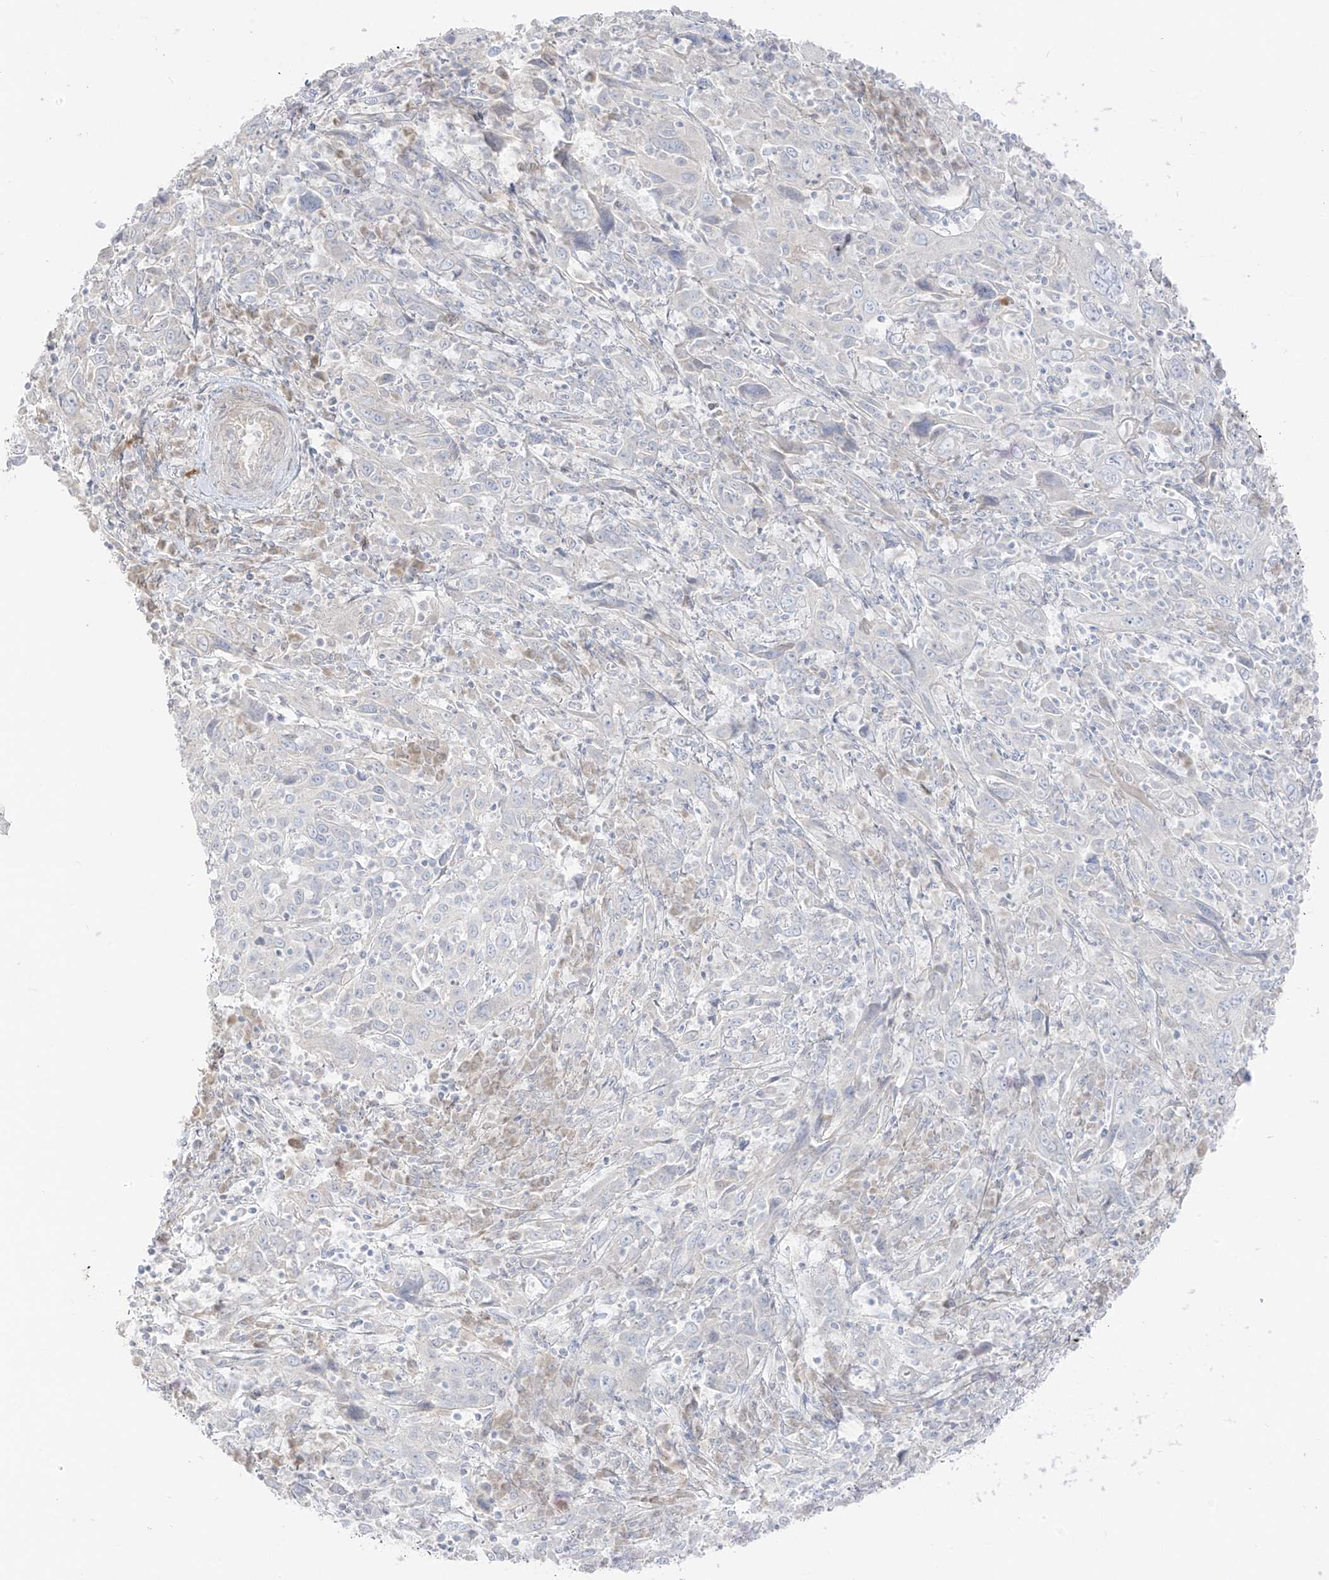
{"staining": {"intensity": "negative", "quantity": "none", "location": "none"}, "tissue": "cervical cancer", "cell_type": "Tumor cells", "image_type": "cancer", "snomed": [{"axis": "morphology", "description": "Squamous cell carcinoma, NOS"}, {"axis": "topography", "description": "Cervix"}], "caption": "Cervical cancer (squamous cell carcinoma) stained for a protein using IHC reveals no expression tumor cells.", "gene": "C11orf87", "patient": {"sex": "female", "age": 46}}